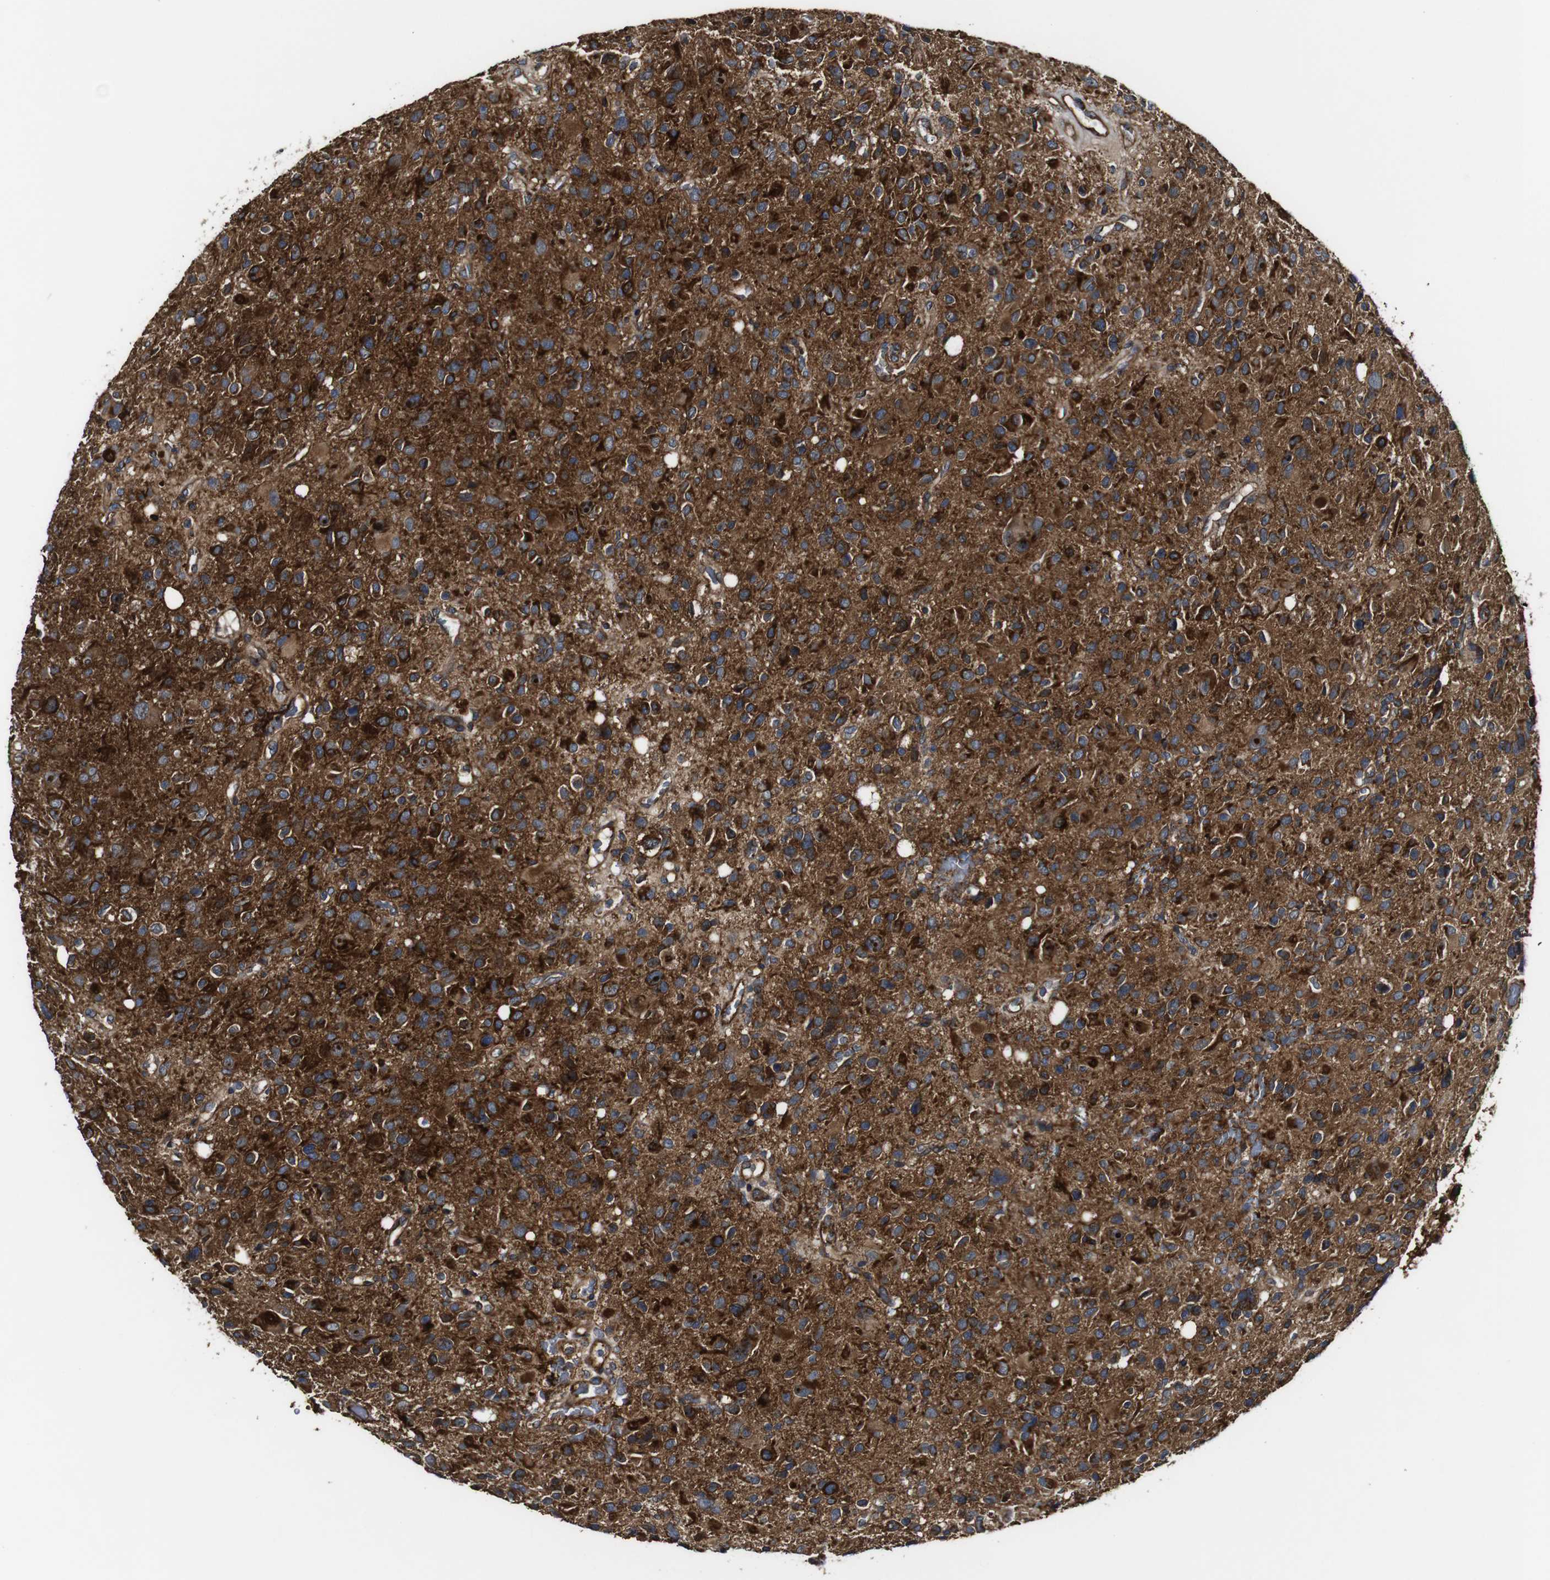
{"staining": {"intensity": "strong", "quantity": "25%-75%", "location": "cytoplasmic/membranous"}, "tissue": "glioma", "cell_type": "Tumor cells", "image_type": "cancer", "snomed": [{"axis": "morphology", "description": "Glioma, malignant, High grade"}, {"axis": "topography", "description": "Brain"}], "caption": "There is high levels of strong cytoplasmic/membranous expression in tumor cells of glioma, as demonstrated by immunohistochemical staining (brown color).", "gene": "TNIK", "patient": {"sex": "male", "age": 48}}